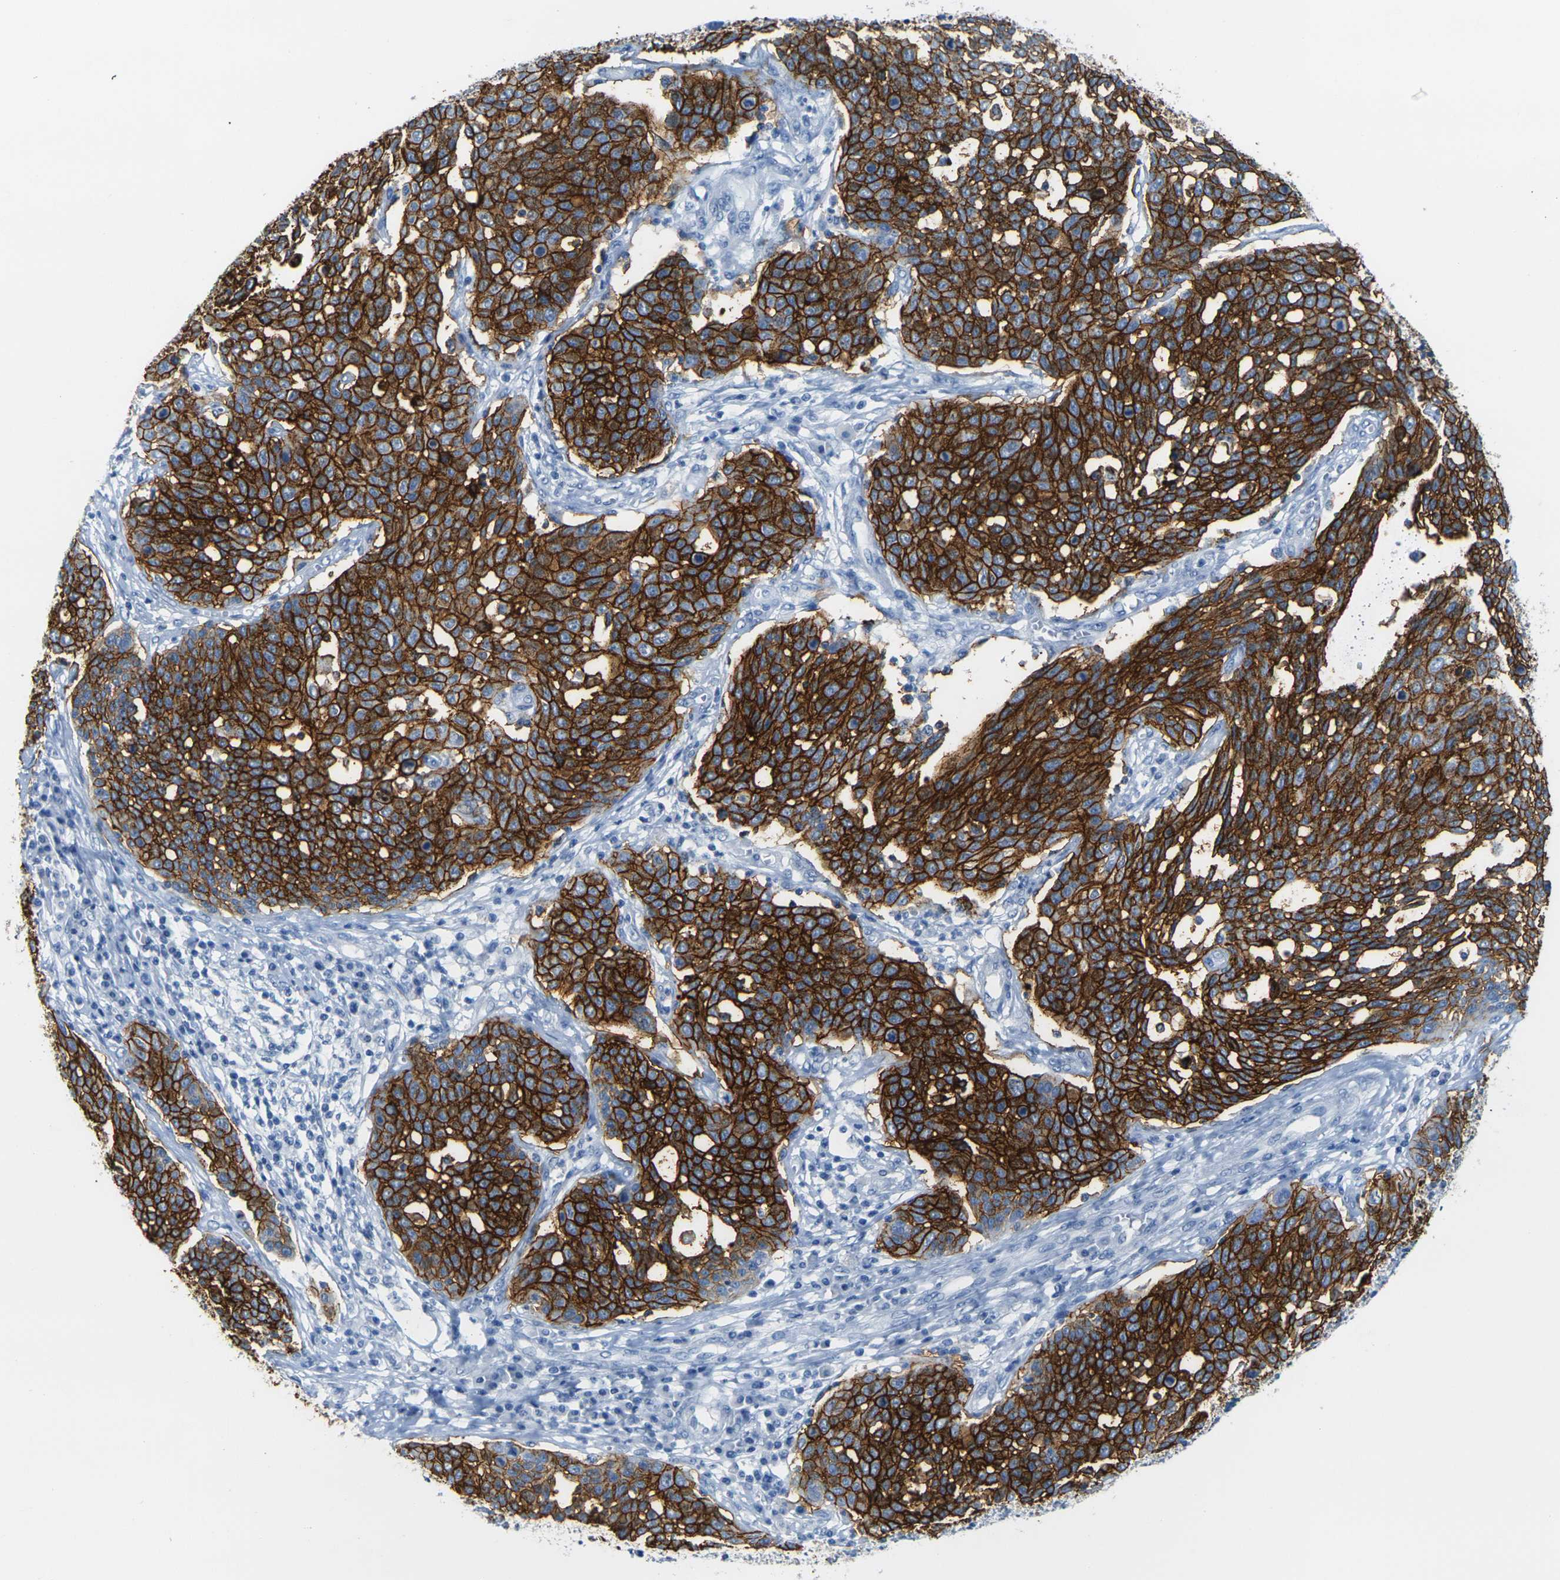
{"staining": {"intensity": "strong", "quantity": ">75%", "location": "cytoplasmic/membranous"}, "tissue": "cervical cancer", "cell_type": "Tumor cells", "image_type": "cancer", "snomed": [{"axis": "morphology", "description": "Squamous cell carcinoma, NOS"}, {"axis": "topography", "description": "Cervix"}], "caption": "Protein staining of cervical squamous cell carcinoma tissue displays strong cytoplasmic/membranous staining in about >75% of tumor cells. The staining was performed using DAB (3,3'-diaminobenzidine) to visualize the protein expression in brown, while the nuclei were stained in blue with hematoxylin (Magnification: 20x).", "gene": "CLDN7", "patient": {"sex": "female", "age": 34}}